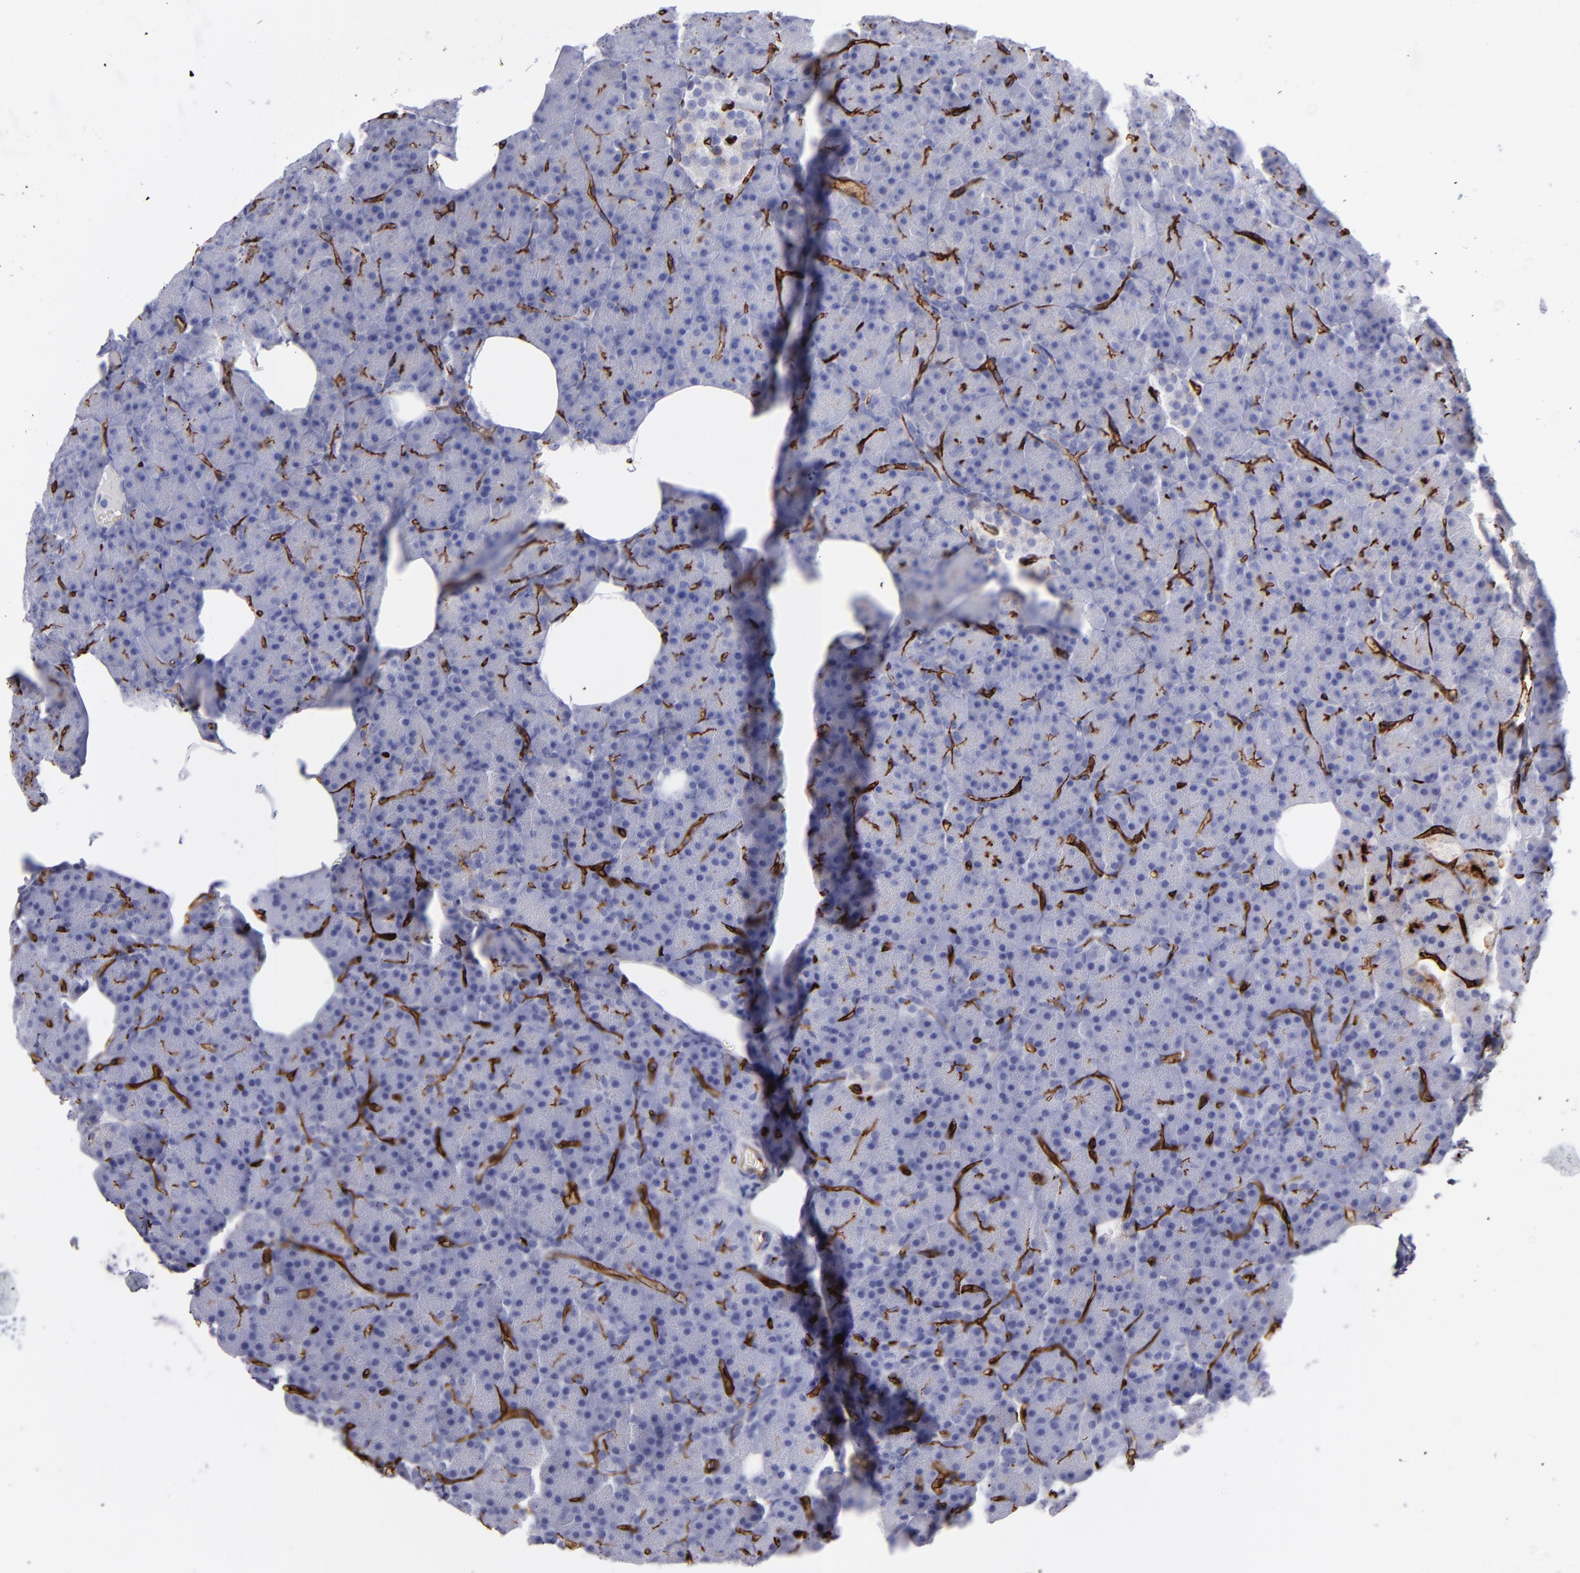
{"staining": {"intensity": "negative", "quantity": "none", "location": "none"}, "tissue": "pancreas", "cell_type": "Exocrine glandular cells", "image_type": "normal", "snomed": [{"axis": "morphology", "description": "Normal tissue, NOS"}, {"axis": "topography", "description": "Pancreas"}], "caption": "This is an IHC photomicrograph of normal human pancreas. There is no expression in exocrine glandular cells.", "gene": "ACE", "patient": {"sex": "female", "age": 35}}